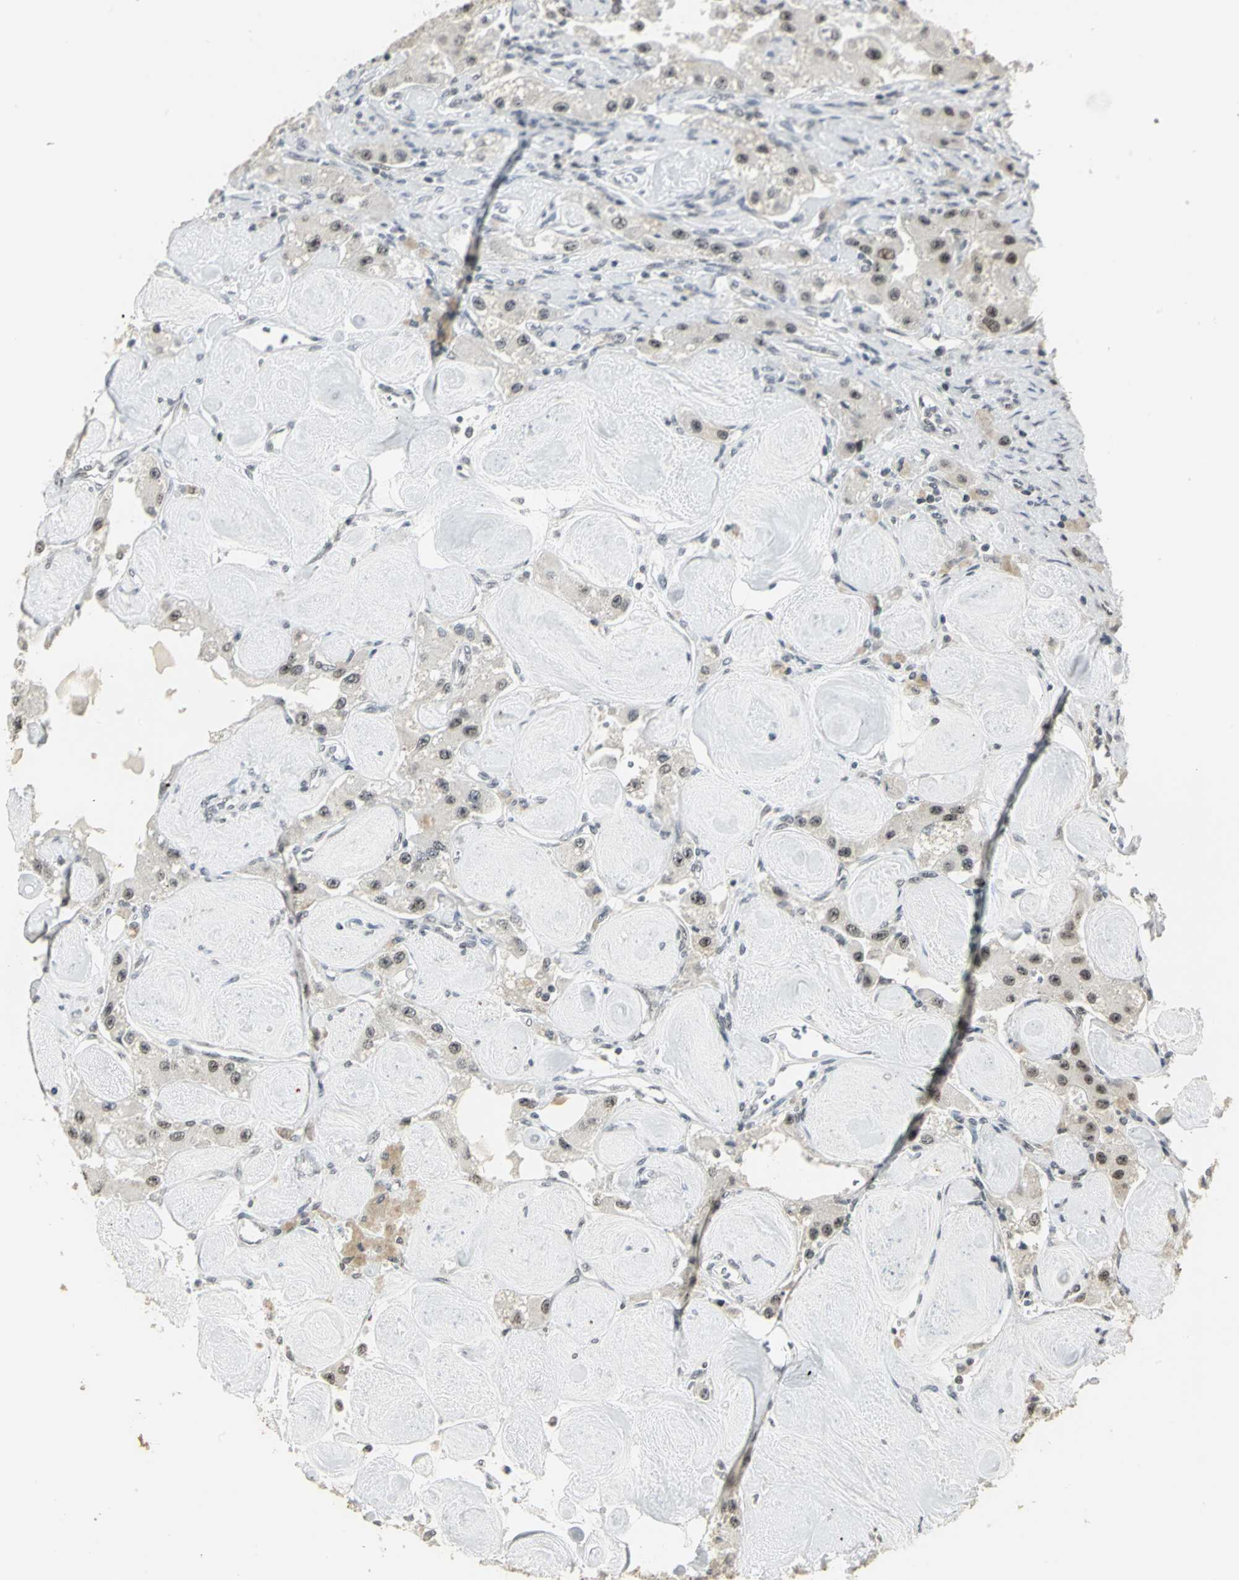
{"staining": {"intensity": "moderate", "quantity": ">75%", "location": "nuclear"}, "tissue": "carcinoid", "cell_type": "Tumor cells", "image_type": "cancer", "snomed": [{"axis": "morphology", "description": "Carcinoid, malignant, NOS"}, {"axis": "topography", "description": "Pancreas"}], "caption": "Protein expression analysis of human carcinoid reveals moderate nuclear positivity in approximately >75% of tumor cells.", "gene": "CBX3", "patient": {"sex": "male", "age": 41}}